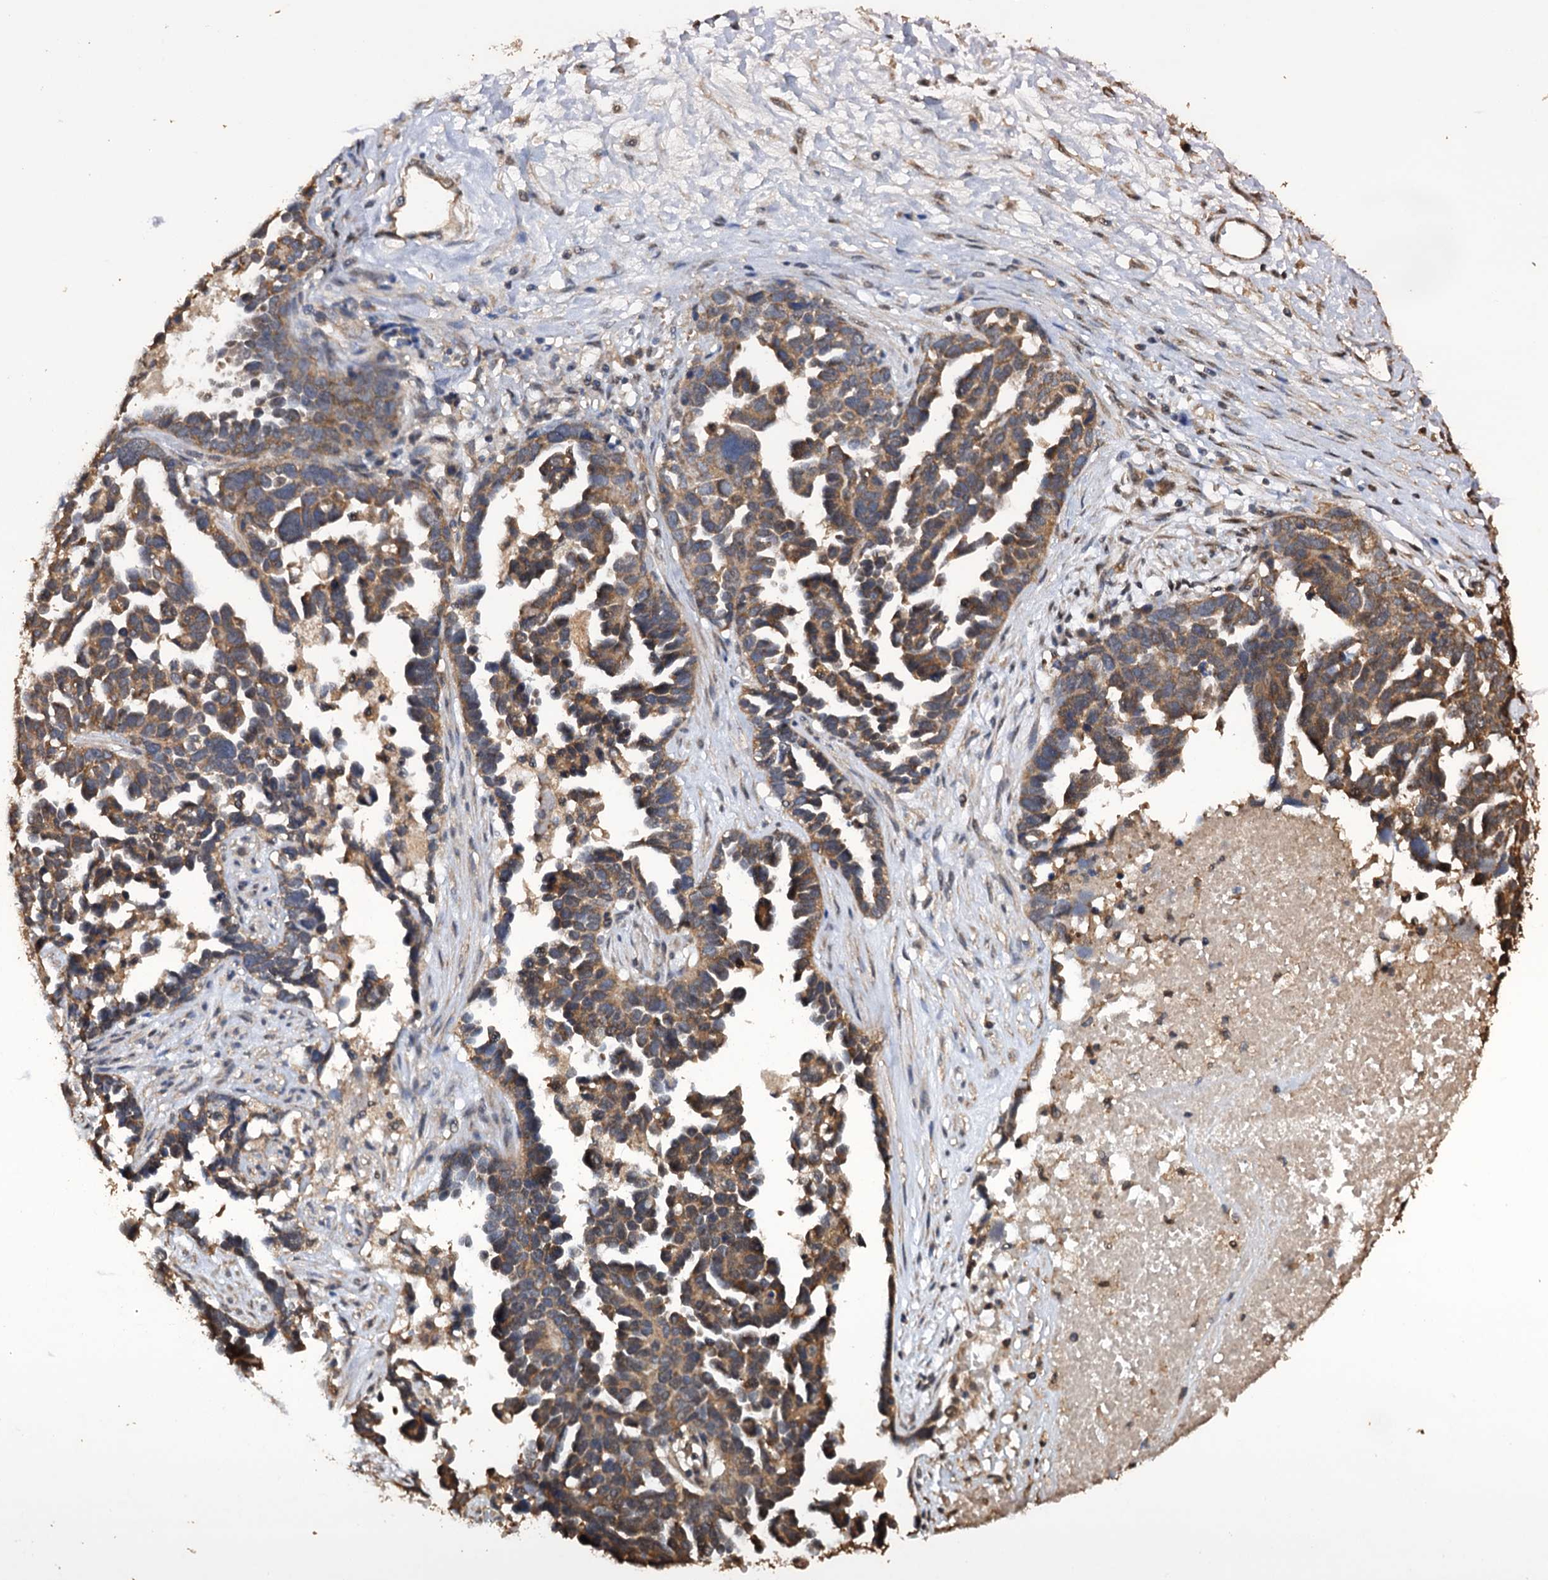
{"staining": {"intensity": "moderate", "quantity": ">75%", "location": "cytoplasmic/membranous"}, "tissue": "ovarian cancer", "cell_type": "Tumor cells", "image_type": "cancer", "snomed": [{"axis": "morphology", "description": "Cystadenocarcinoma, serous, NOS"}, {"axis": "topography", "description": "Ovary"}], "caption": "Brown immunohistochemical staining in ovarian cancer reveals moderate cytoplasmic/membranous expression in approximately >75% of tumor cells. (DAB IHC, brown staining for protein, blue staining for nuclei).", "gene": "PSMD9", "patient": {"sex": "female", "age": 54}}